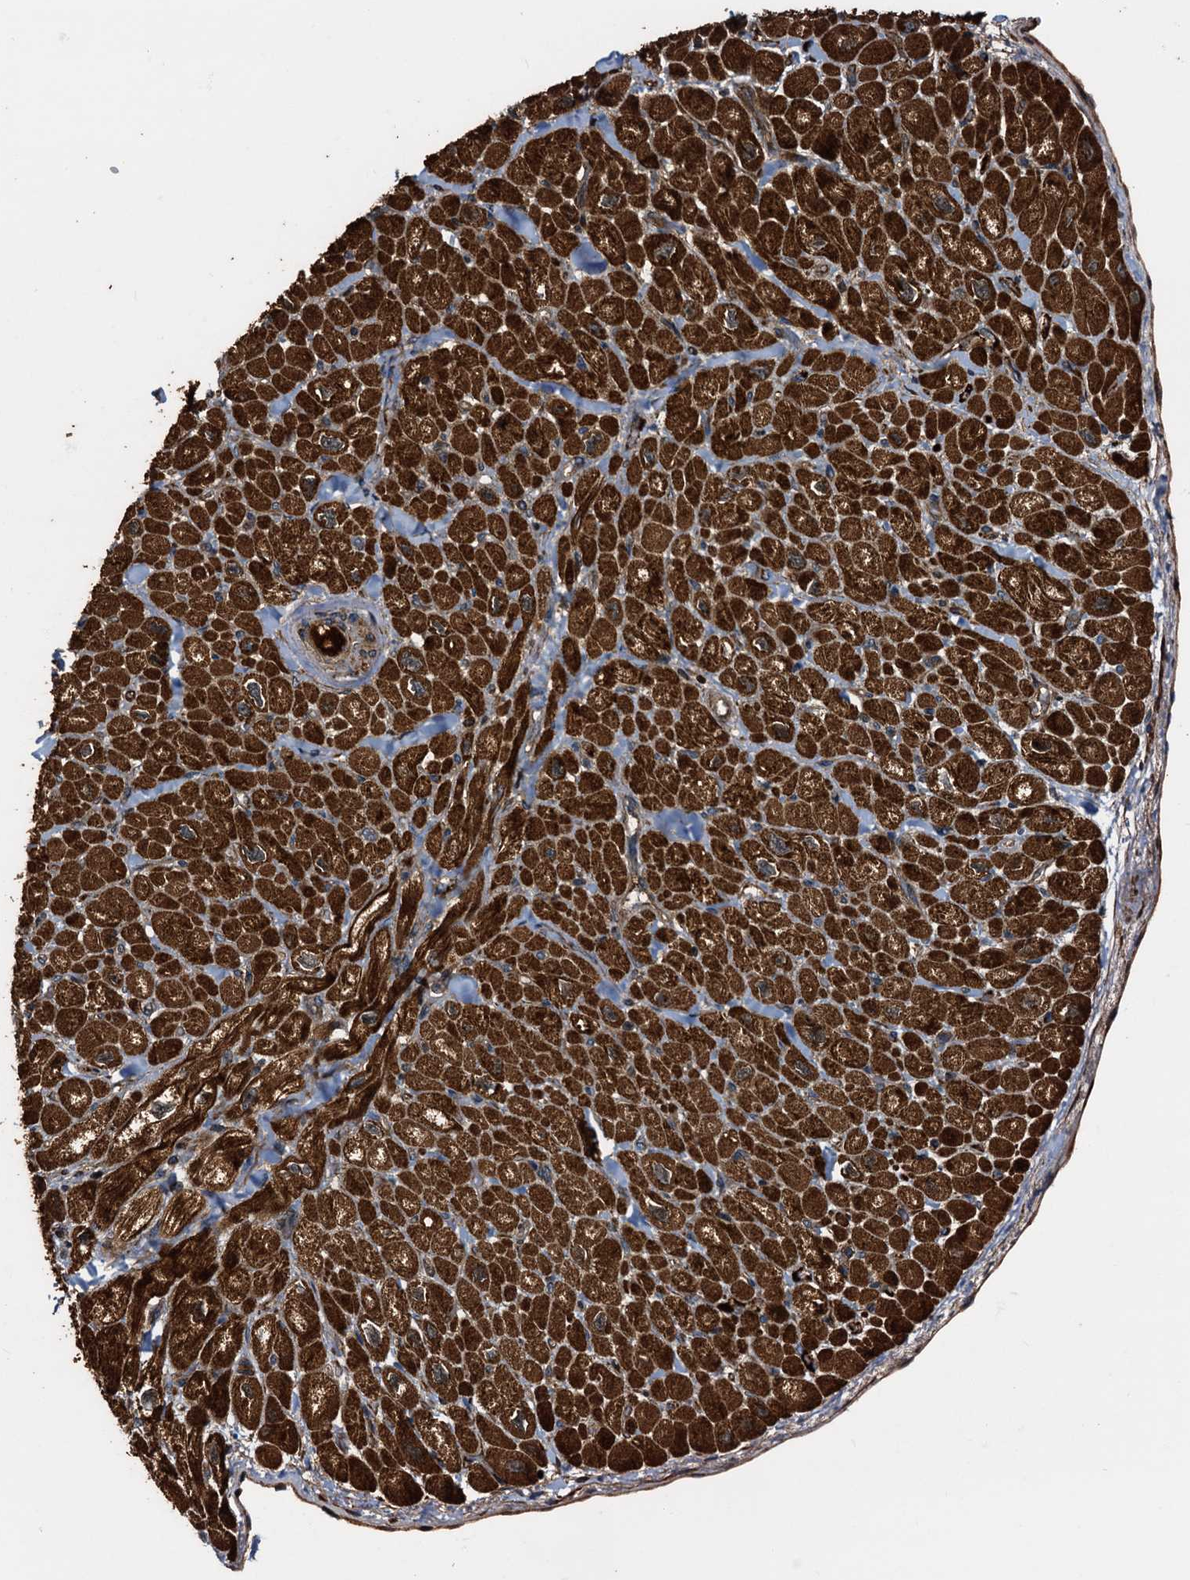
{"staining": {"intensity": "strong", "quantity": ">75%", "location": "cytoplasmic/membranous"}, "tissue": "heart muscle", "cell_type": "Cardiomyocytes", "image_type": "normal", "snomed": [{"axis": "morphology", "description": "Normal tissue, NOS"}, {"axis": "topography", "description": "Heart"}], "caption": "Heart muscle stained with DAB IHC displays high levels of strong cytoplasmic/membranous positivity in about >75% of cardiomyocytes.", "gene": "PEX5", "patient": {"sex": "male", "age": 65}}